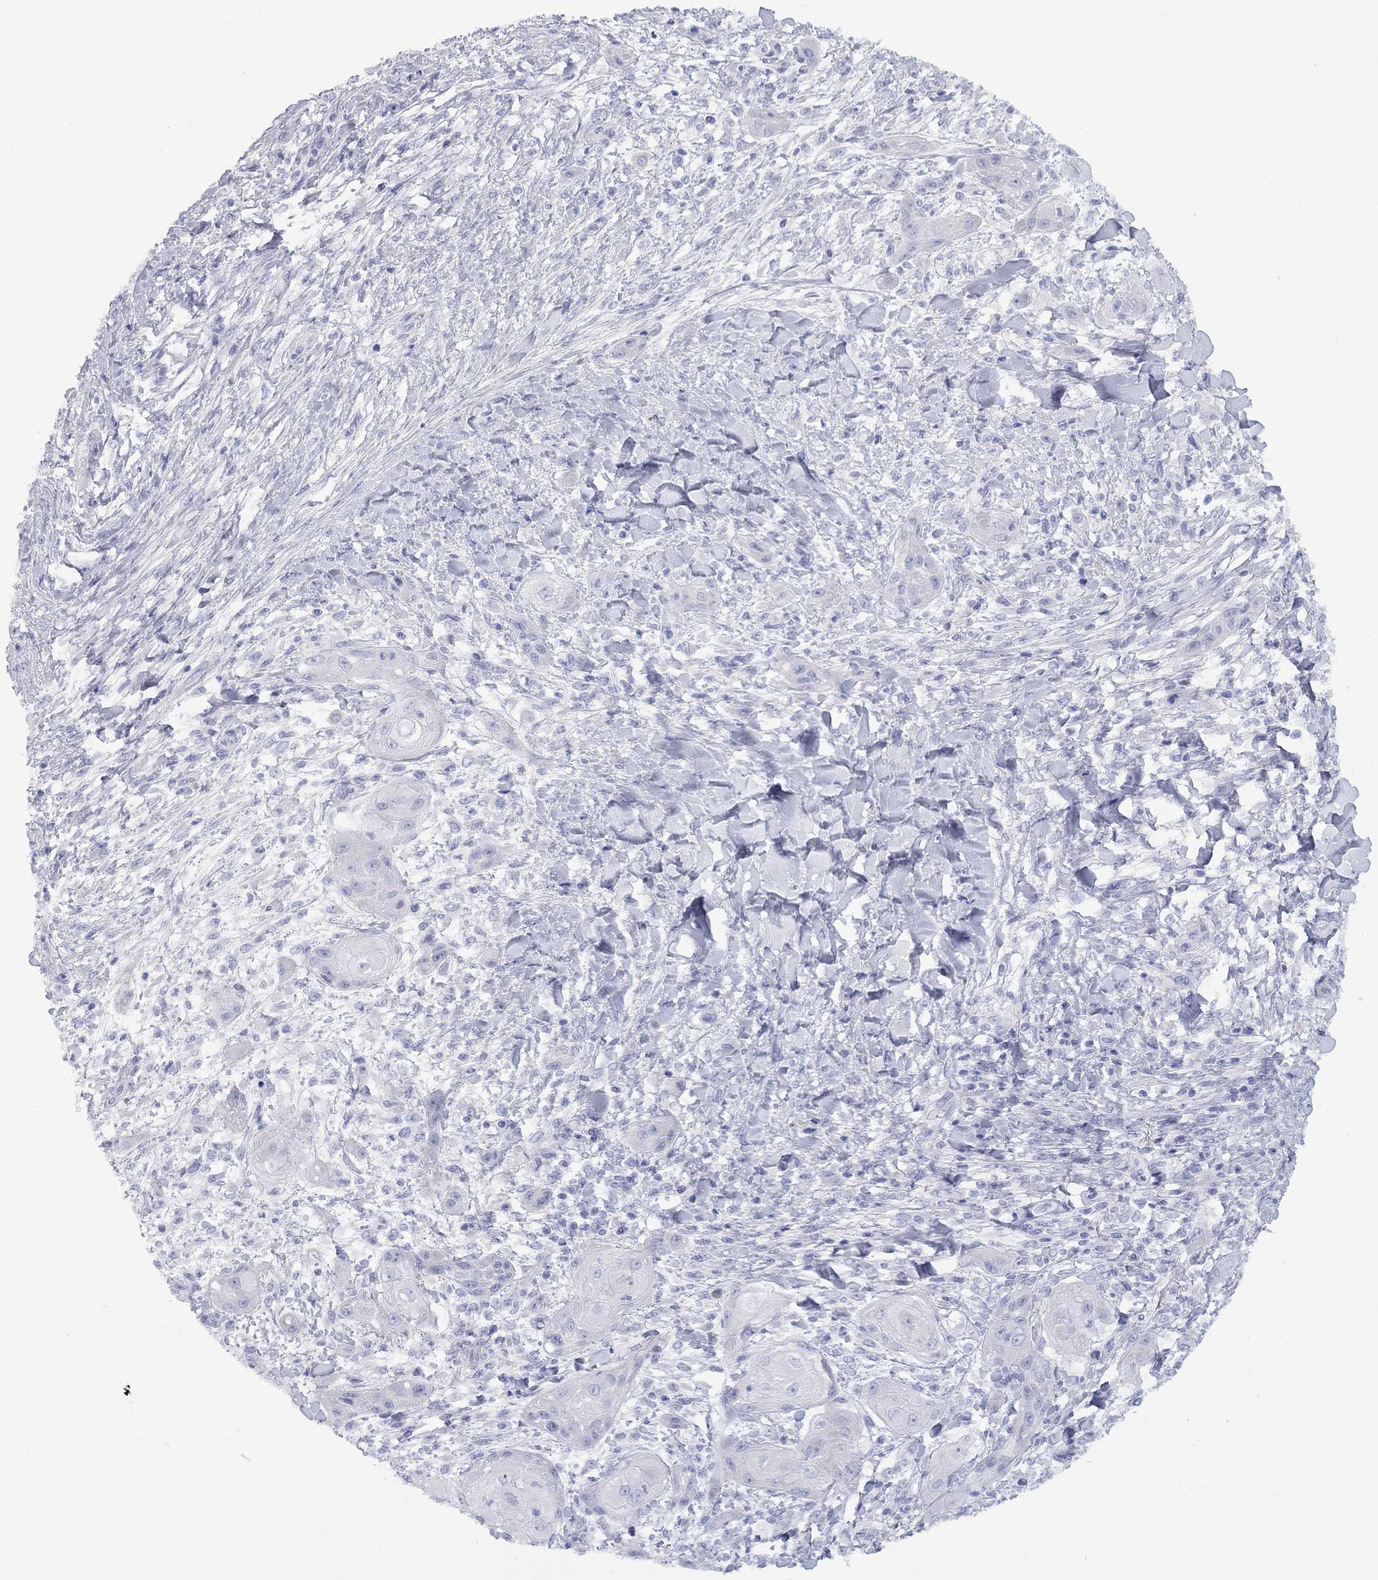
{"staining": {"intensity": "negative", "quantity": "none", "location": "none"}, "tissue": "skin cancer", "cell_type": "Tumor cells", "image_type": "cancer", "snomed": [{"axis": "morphology", "description": "Squamous cell carcinoma, NOS"}, {"axis": "topography", "description": "Skin"}], "caption": "A histopathology image of human skin cancer (squamous cell carcinoma) is negative for staining in tumor cells.", "gene": "UNC119B", "patient": {"sex": "male", "age": 62}}